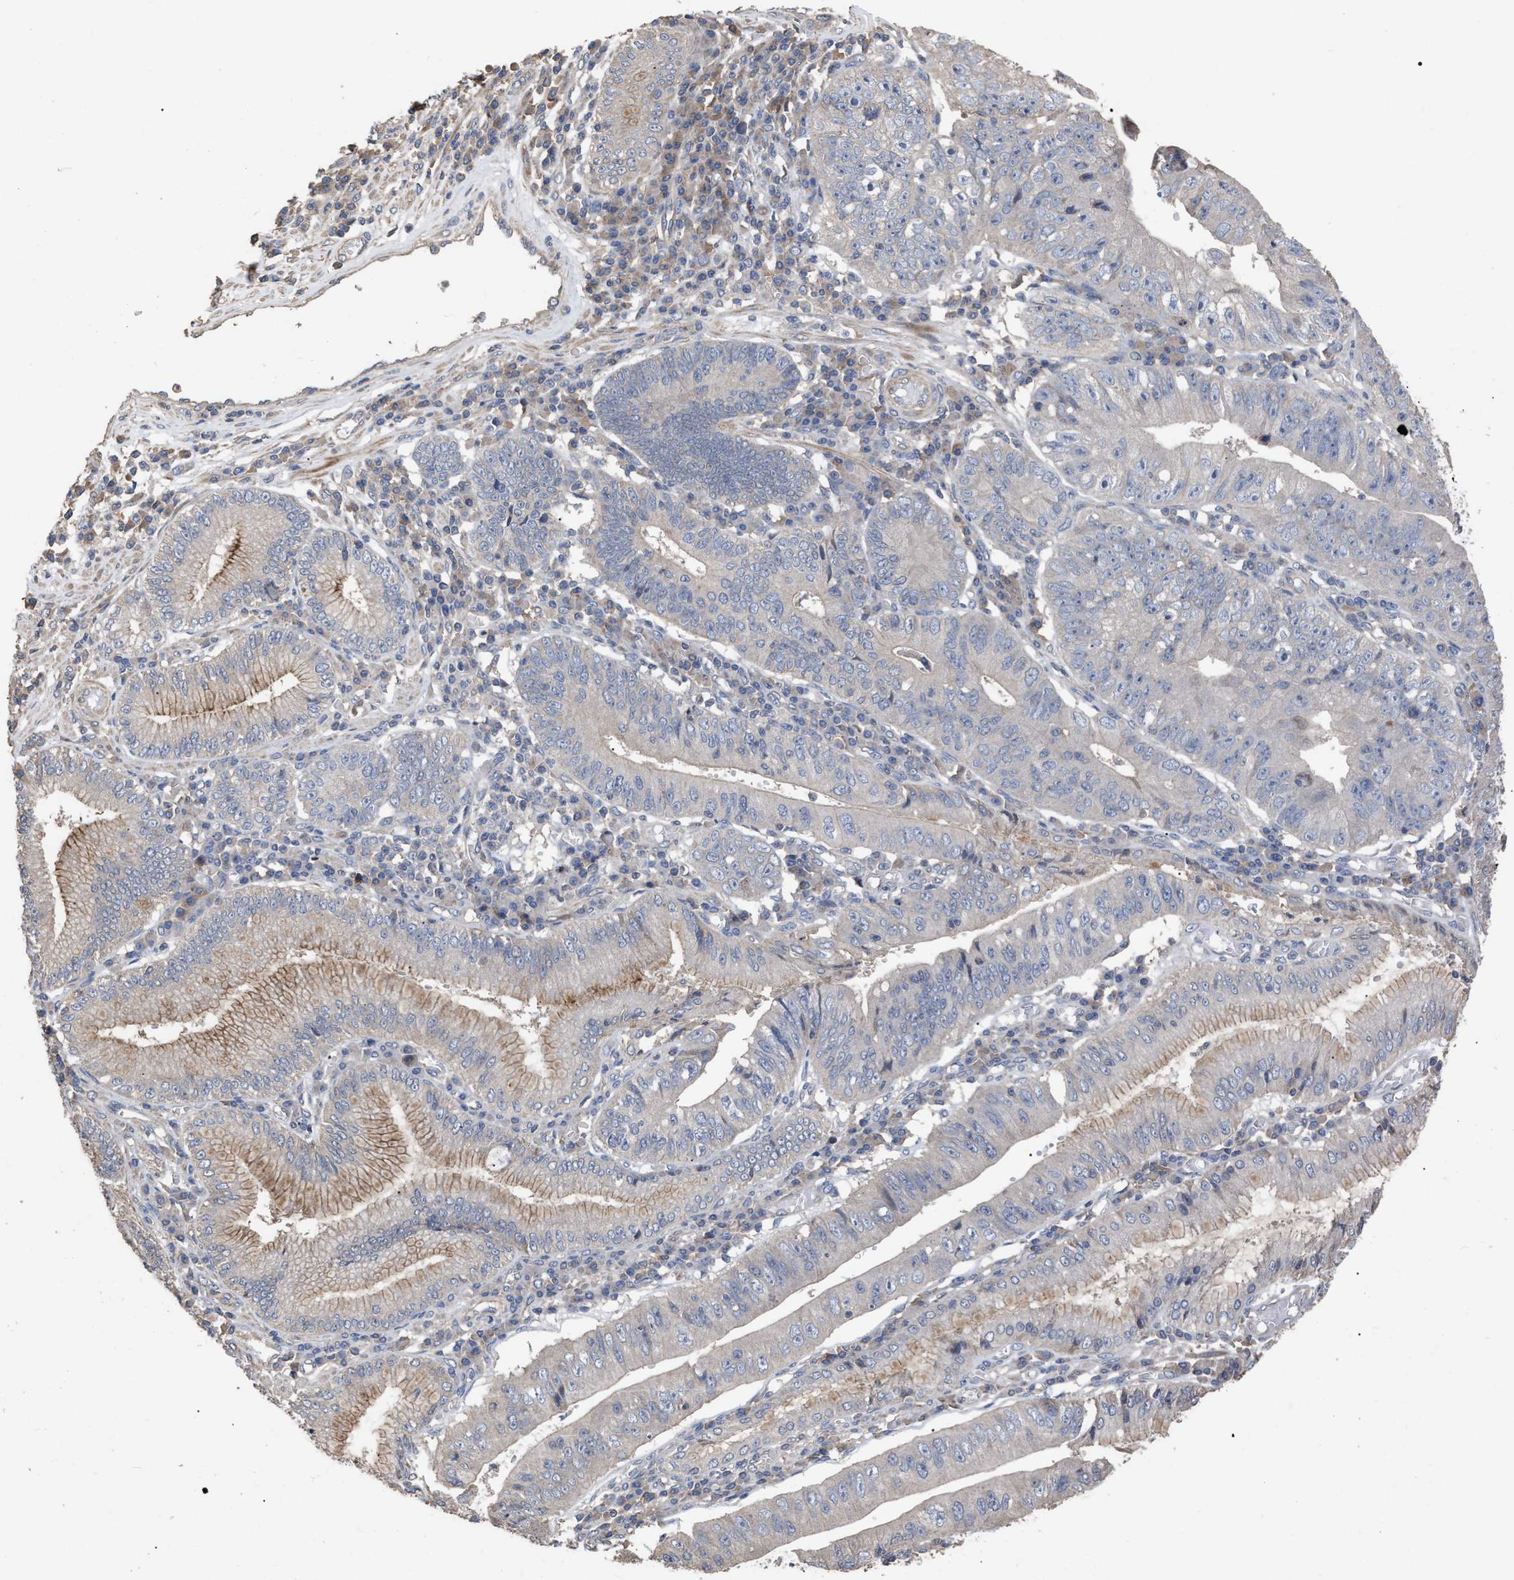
{"staining": {"intensity": "moderate", "quantity": "<25%", "location": "cytoplasmic/membranous"}, "tissue": "stomach cancer", "cell_type": "Tumor cells", "image_type": "cancer", "snomed": [{"axis": "morphology", "description": "Adenocarcinoma, NOS"}, {"axis": "topography", "description": "Stomach"}], "caption": "Stomach adenocarcinoma was stained to show a protein in brown. There is low levels of moderate cytoplasmic/membranous staining in about <25% of tumor cells.", "gene": "BTN2A1", "patient": {"sex": "male", "age": 59}}